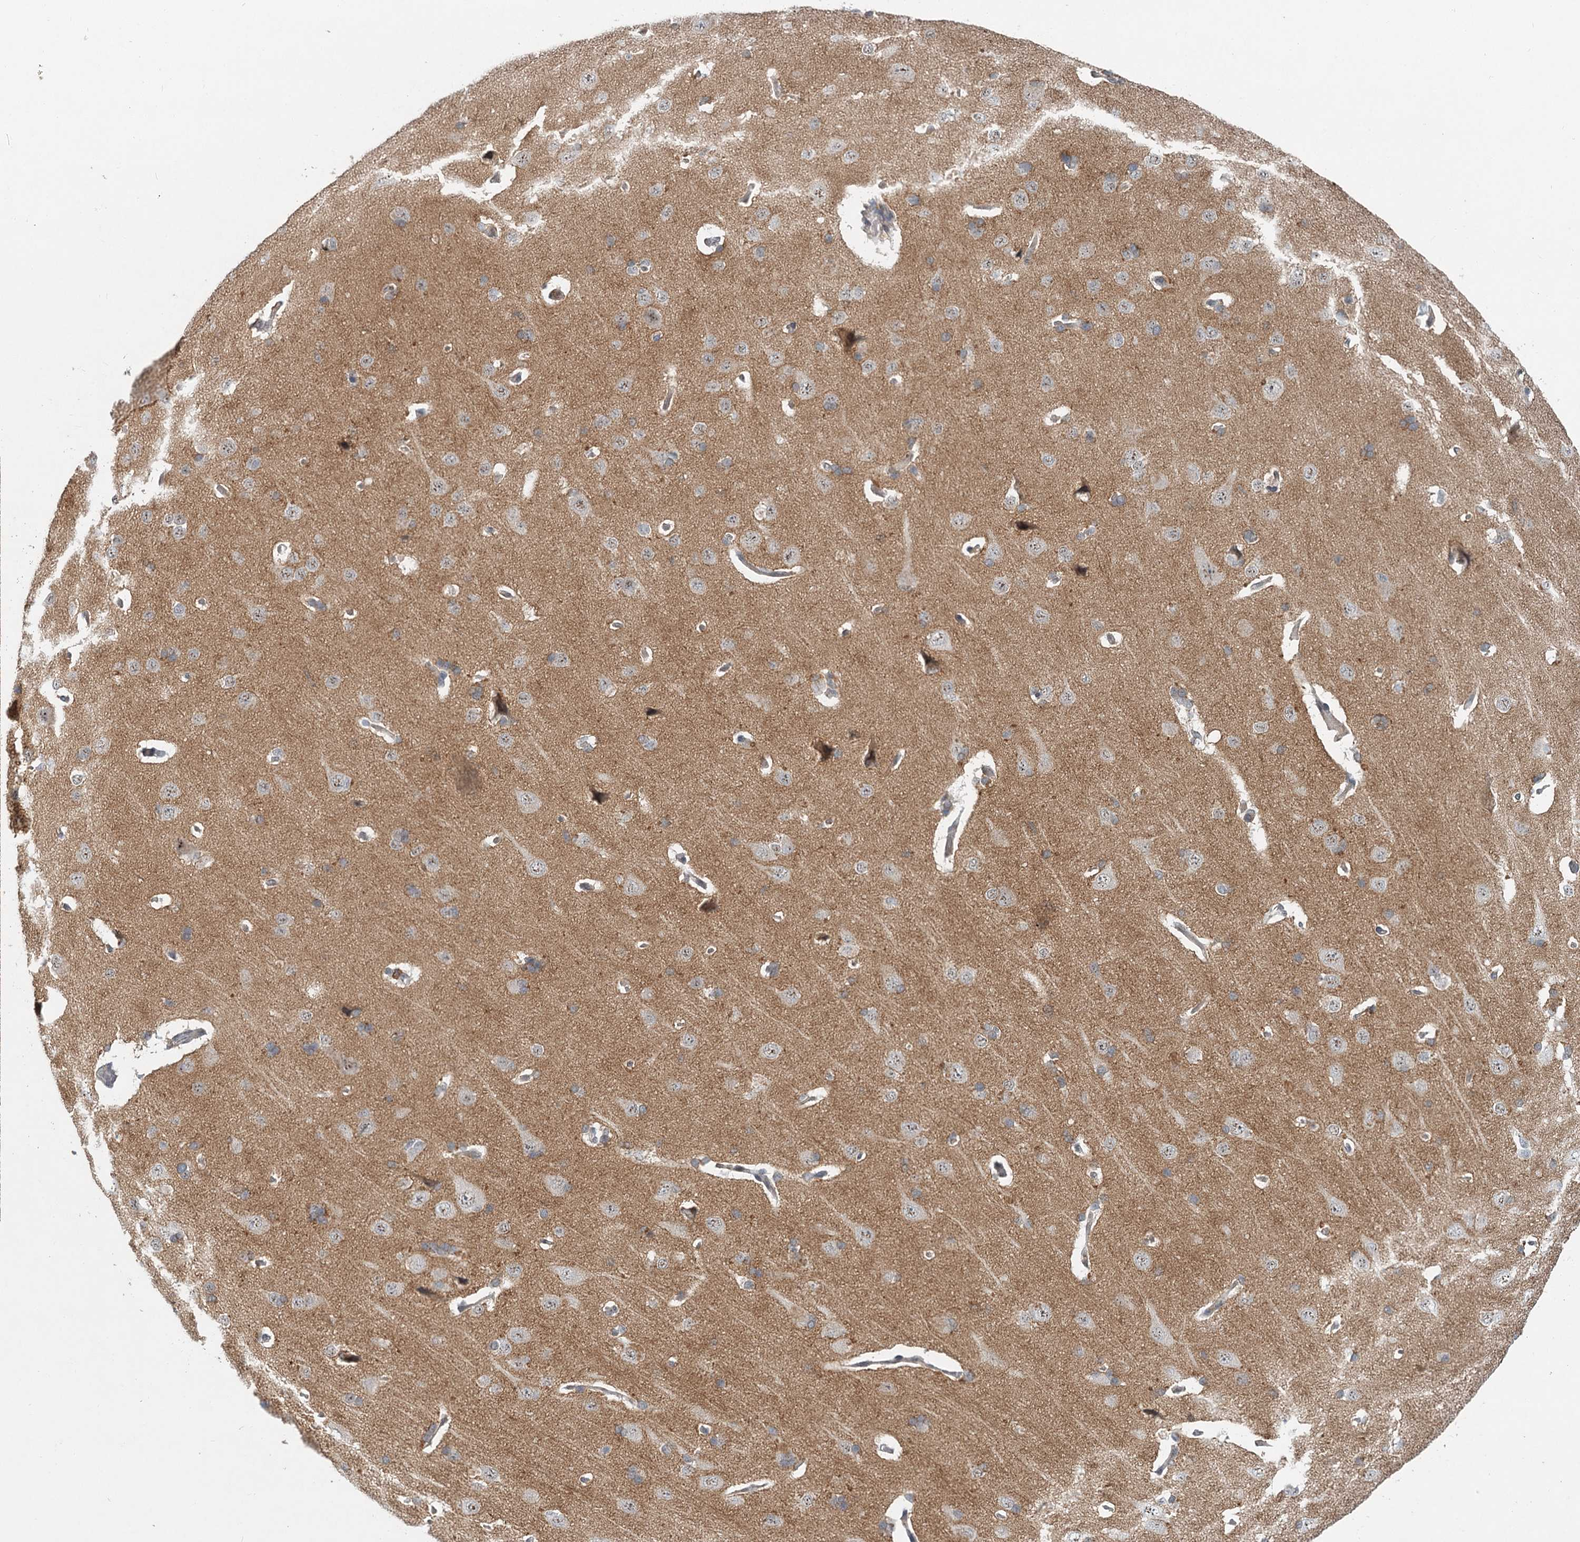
{"staining": {"intensity": "weak", "quantity": ">75%", "location": "cytoplasmic/membranous"}, "tissue": "cerebral cortex", "cell_type": "Endothelial cells", "image_type": "normal", "snomed": [{"axis": "morphology", "description": "Normal tissue, NOS"}, {"axis": "topography", "description": "Cerebral cortex"}], "caption": "IHC (DAB) staining of normal cerebral cortex shows weak cytoplasmic/membranous protein staining in about >75% of endothelial cells.", "gene": "CDC42SE2", "patient": {"sex": "male", "age": 62}}